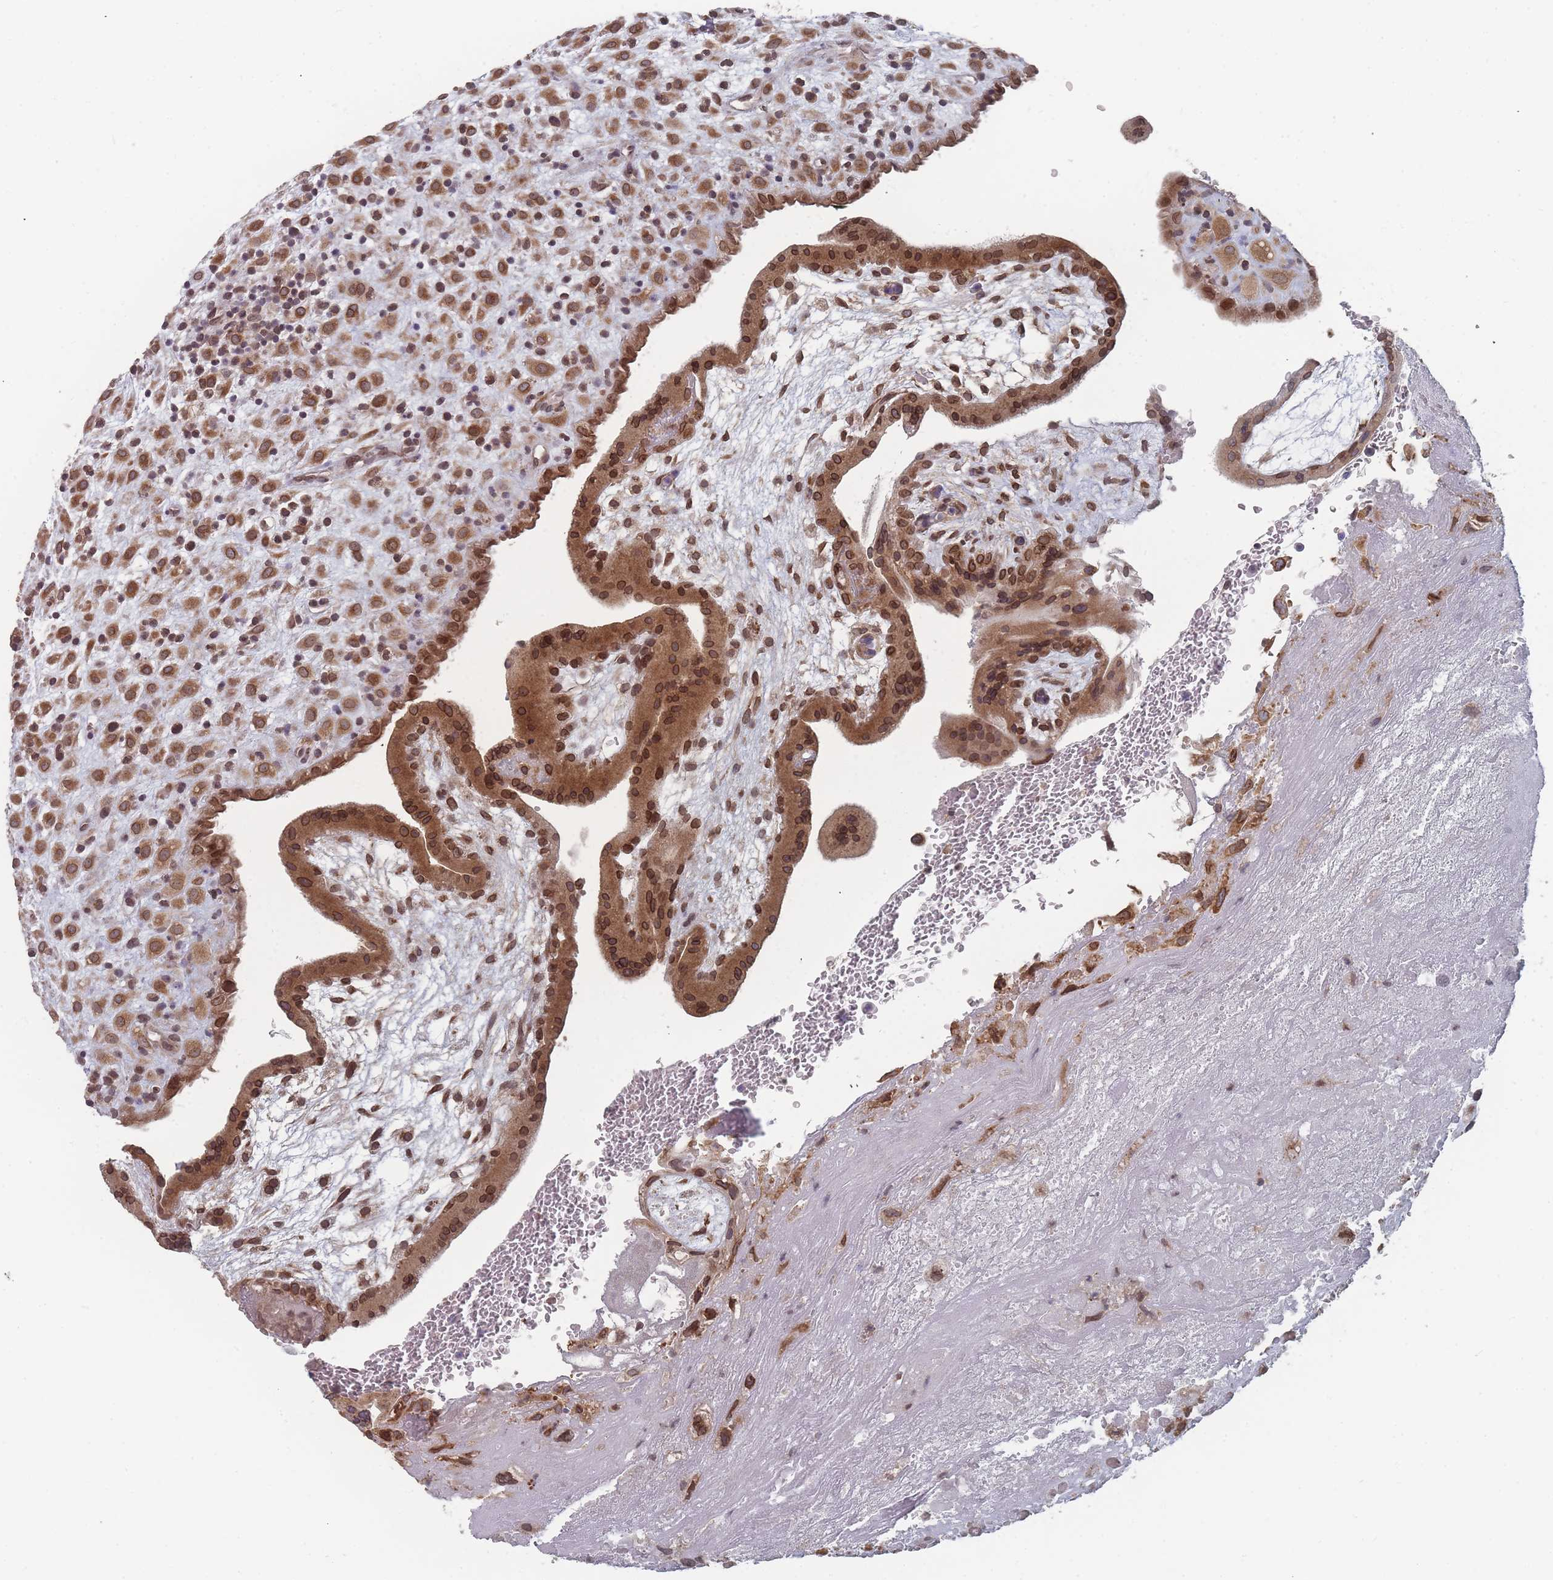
{"staining": {"intensity": "moderate", "quantity": ">75%", "location": "cytoplasmic/membranous,nuclear"}, "tissue": "placenta", "cell_type": "Trophoblastic cells", "image_type": "normal", "snomed": [{"axis": "morphology", "description": "Normal tissue, NOS"}, {"axis": "topography", "description": "Placenta"}], "caption": "IHC histopathology image of normal human placenta stained for a protein (brown), which shows medium levels of moderate cytoplasmic/membranous,nuclear staining in about >75% of trophoblastic cells.", "gene": "TBC1D25", "patient": {"sex": "female", "age": 35}}